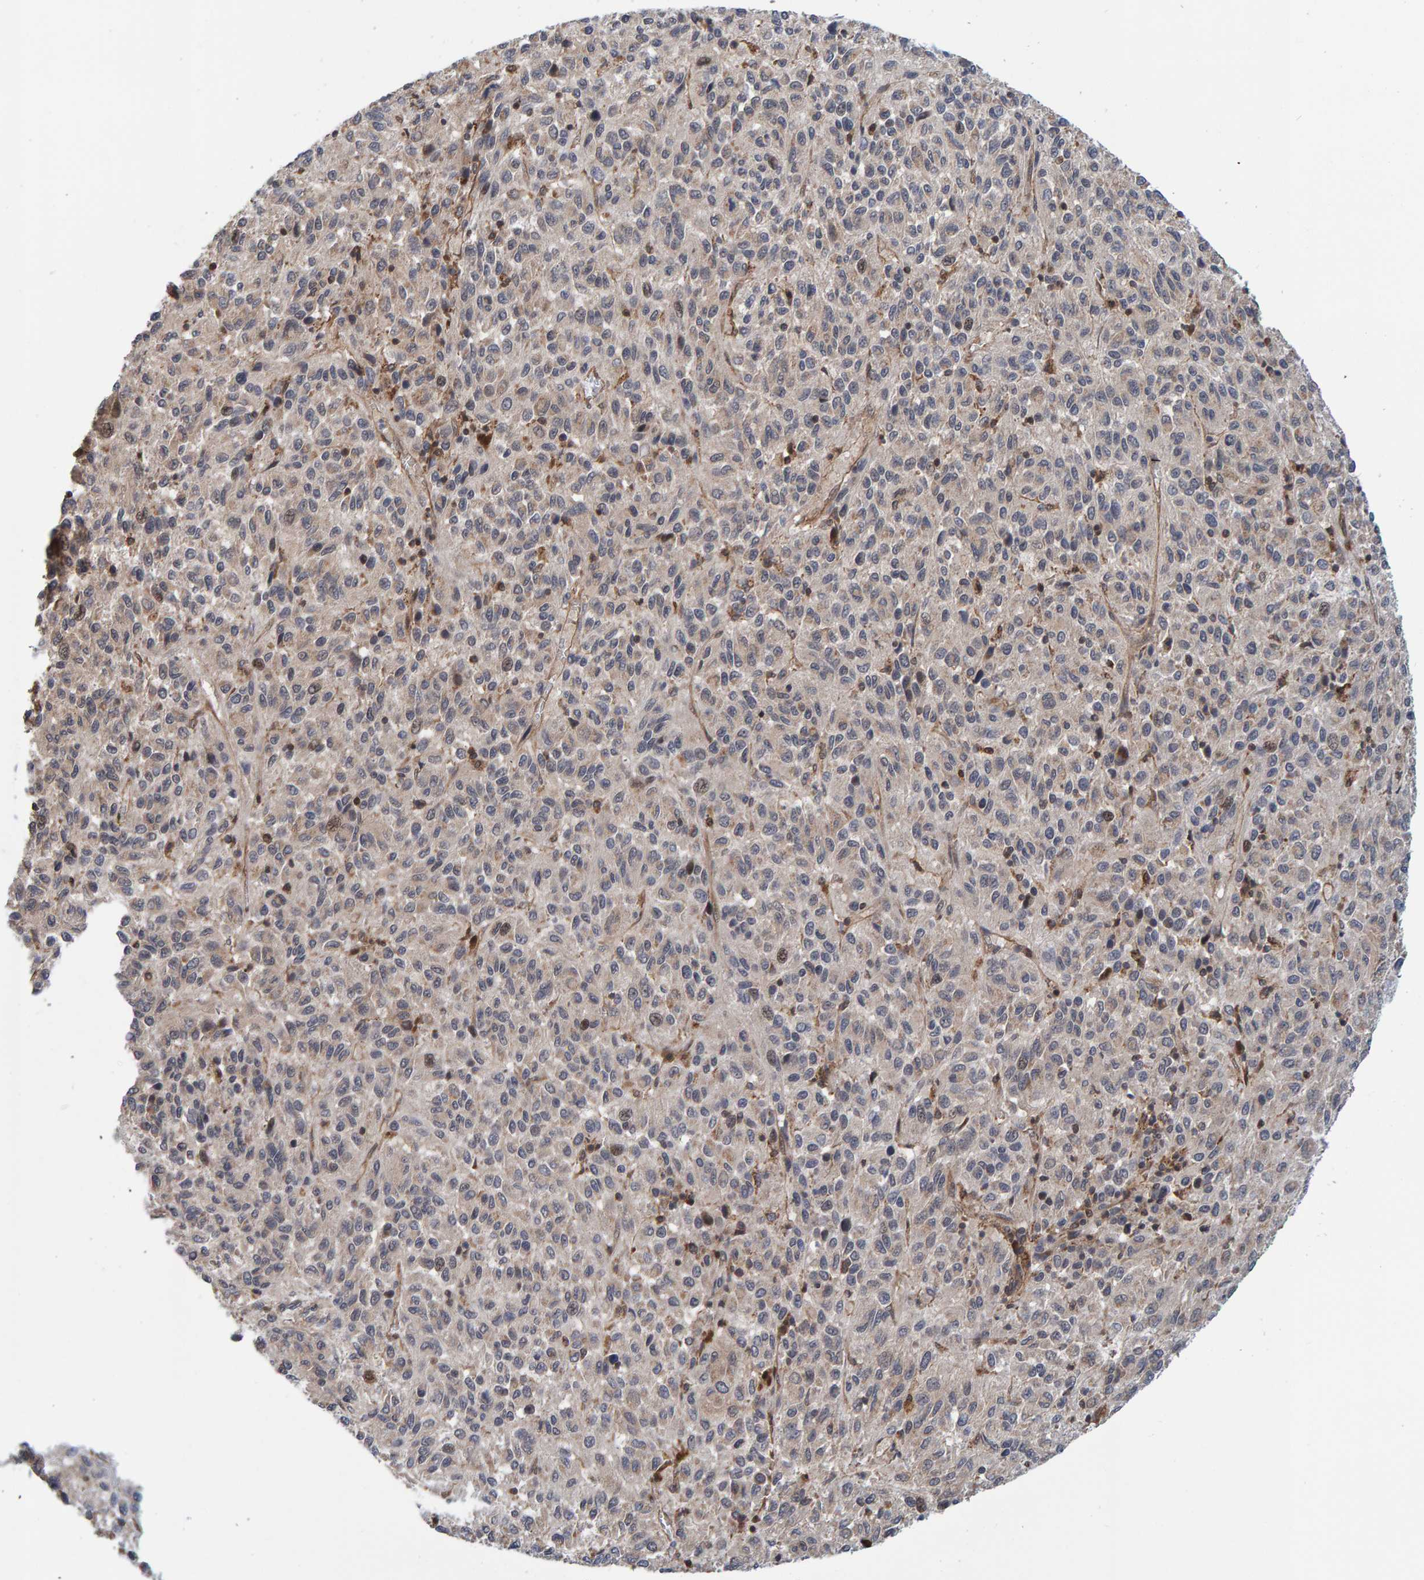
{"staining": {"intensity": "weak", "quantity": "<25%", "location": "cytoplasmic/membranous"}, "tissue": "melanoma", "cell_type": "Tumor cells", "image_type": "cancer", "snomed": [{"axis": "morphology", "description": "Malignant melanoma, Metastatic site"}, {"axis": "topography", "description": "Lung"}], "caption": "A photomicrograph of human malignant melanoma (metastatic site) is negative for staining in tumor cells.", "gene": "SCRN2", "patient": {"sex": "male", "age": 64}}